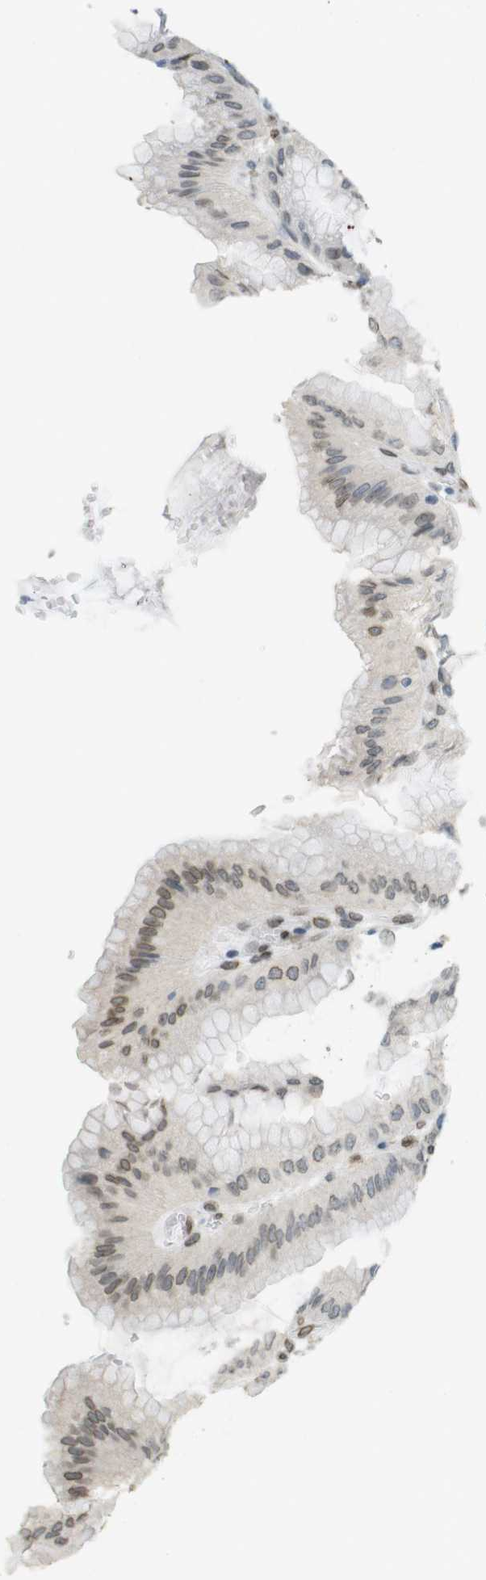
{"staining": {"intensity": "weak", "quantity": "25%-75%", "location": "nuclear"}, "tissue": "stomach", "cell_type": "Glandular cells", "image_type": "normal", "snomed": [{"axis": "morphology", "description": "Normal tissue, NOS"}, {"axis": "topography", "description": "Stomach, lower"}], "caption": "Stomach stained for a protein displays weak nuclear positivity in glandular cells.", "gene": "ARL6IP6", "patient": {"sex": "male", "age": 71}}